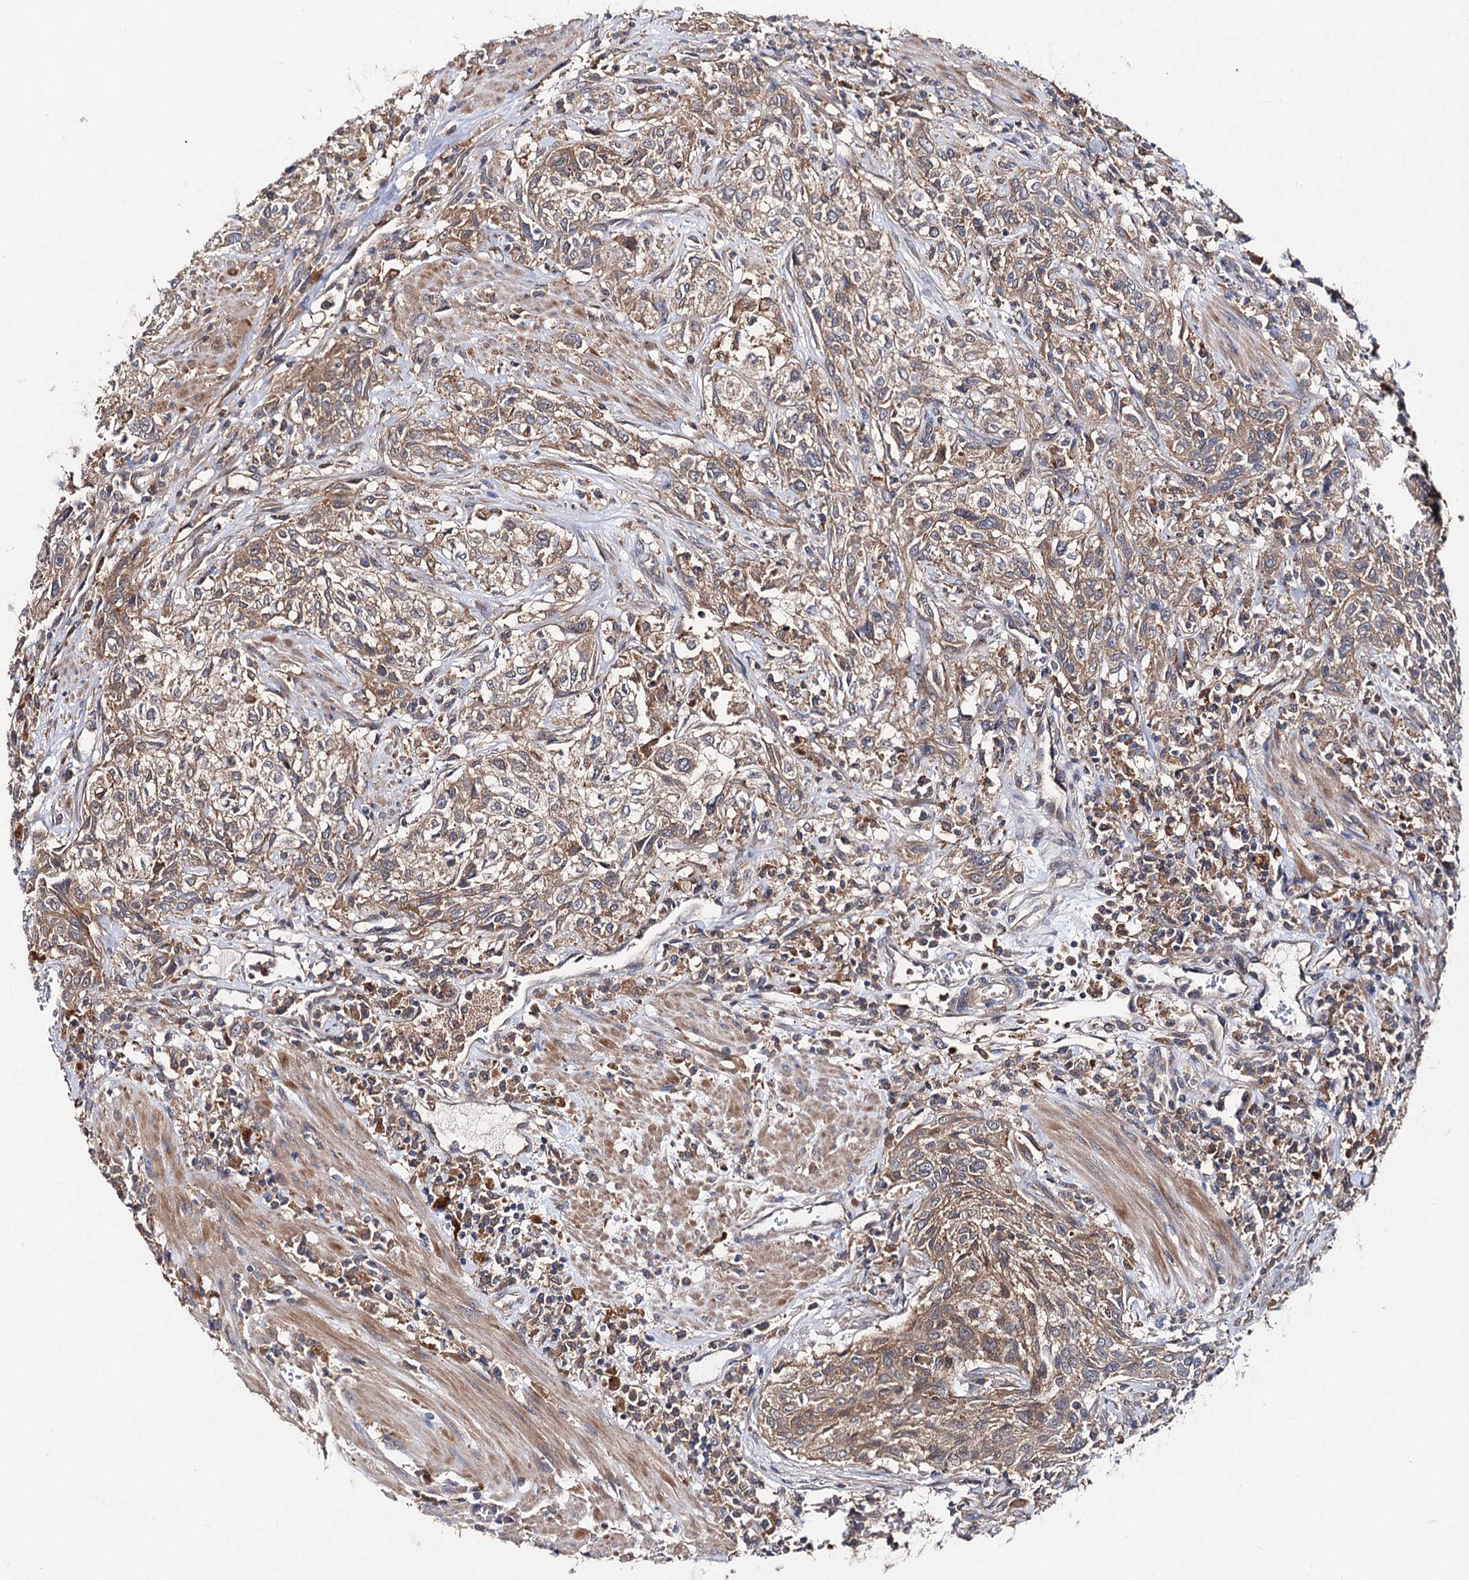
{"staining": {"intensity": "weak", "quantity": ">75%", "location": "cytoplasmic/membranous"}, "tissue": "urothelial cancer", "cell_type": "Tumor cells", "image_type": "cancer", "snomed": [{"axis": "morphology", "description": "Normal tissue, NOS"}, {"axis": "morphology", "description": "Urothelial carcinoma, NOS"}, {"axis": "topography", "description": "Urinary bladder"}, {"axis": "topography", "description": "Peripheral nerve tissue"}], "caption": "Tumor cells show low levels of weak cytoplasmic/membranous staining in approximately >75% of cells in urothelial cancer.", "gene": "VPS29", "patient": {"sex": "male", "age": 35}}